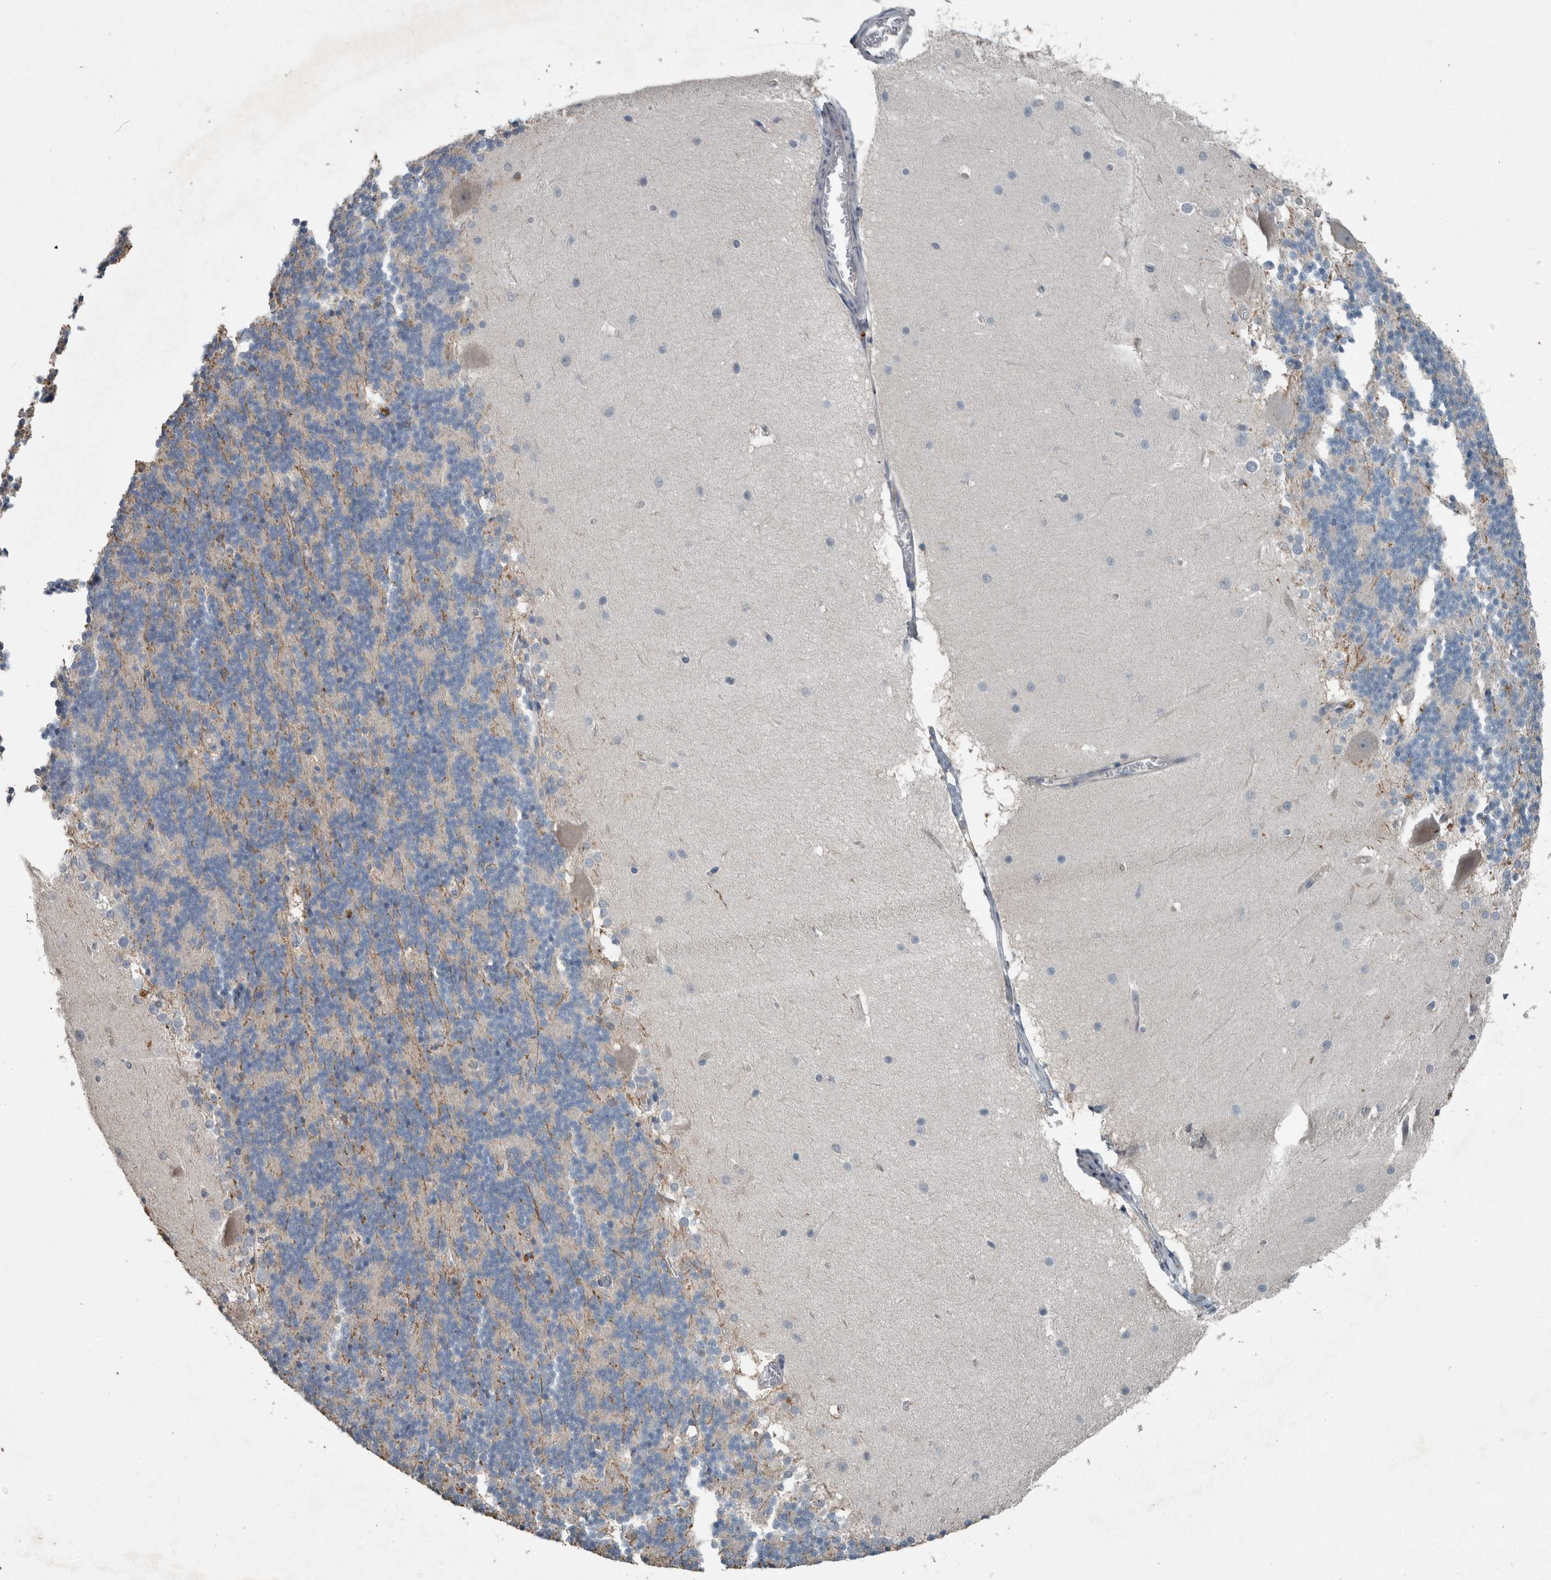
{"staining": {"intensity": "weak", "quantity": "<25%", "location": "cytoplasmic/membranous"}, "tissue": "cerebellum", "cell_type": "Cells in granular layer", "image_type": "normal", "snomed": [{"axis": "morphology", "description": "Normal tissue, NOS"}, {"axis": "topography", "description": "Cerebellum"}], "caption": "Immunohistochemistry (IHC) image of normal human cerebellum stained for a protein (brown), which shows no expression in cells in granular layer.", "gene": "KNTC1", "patient": {"sex": "female", "age": 19}}